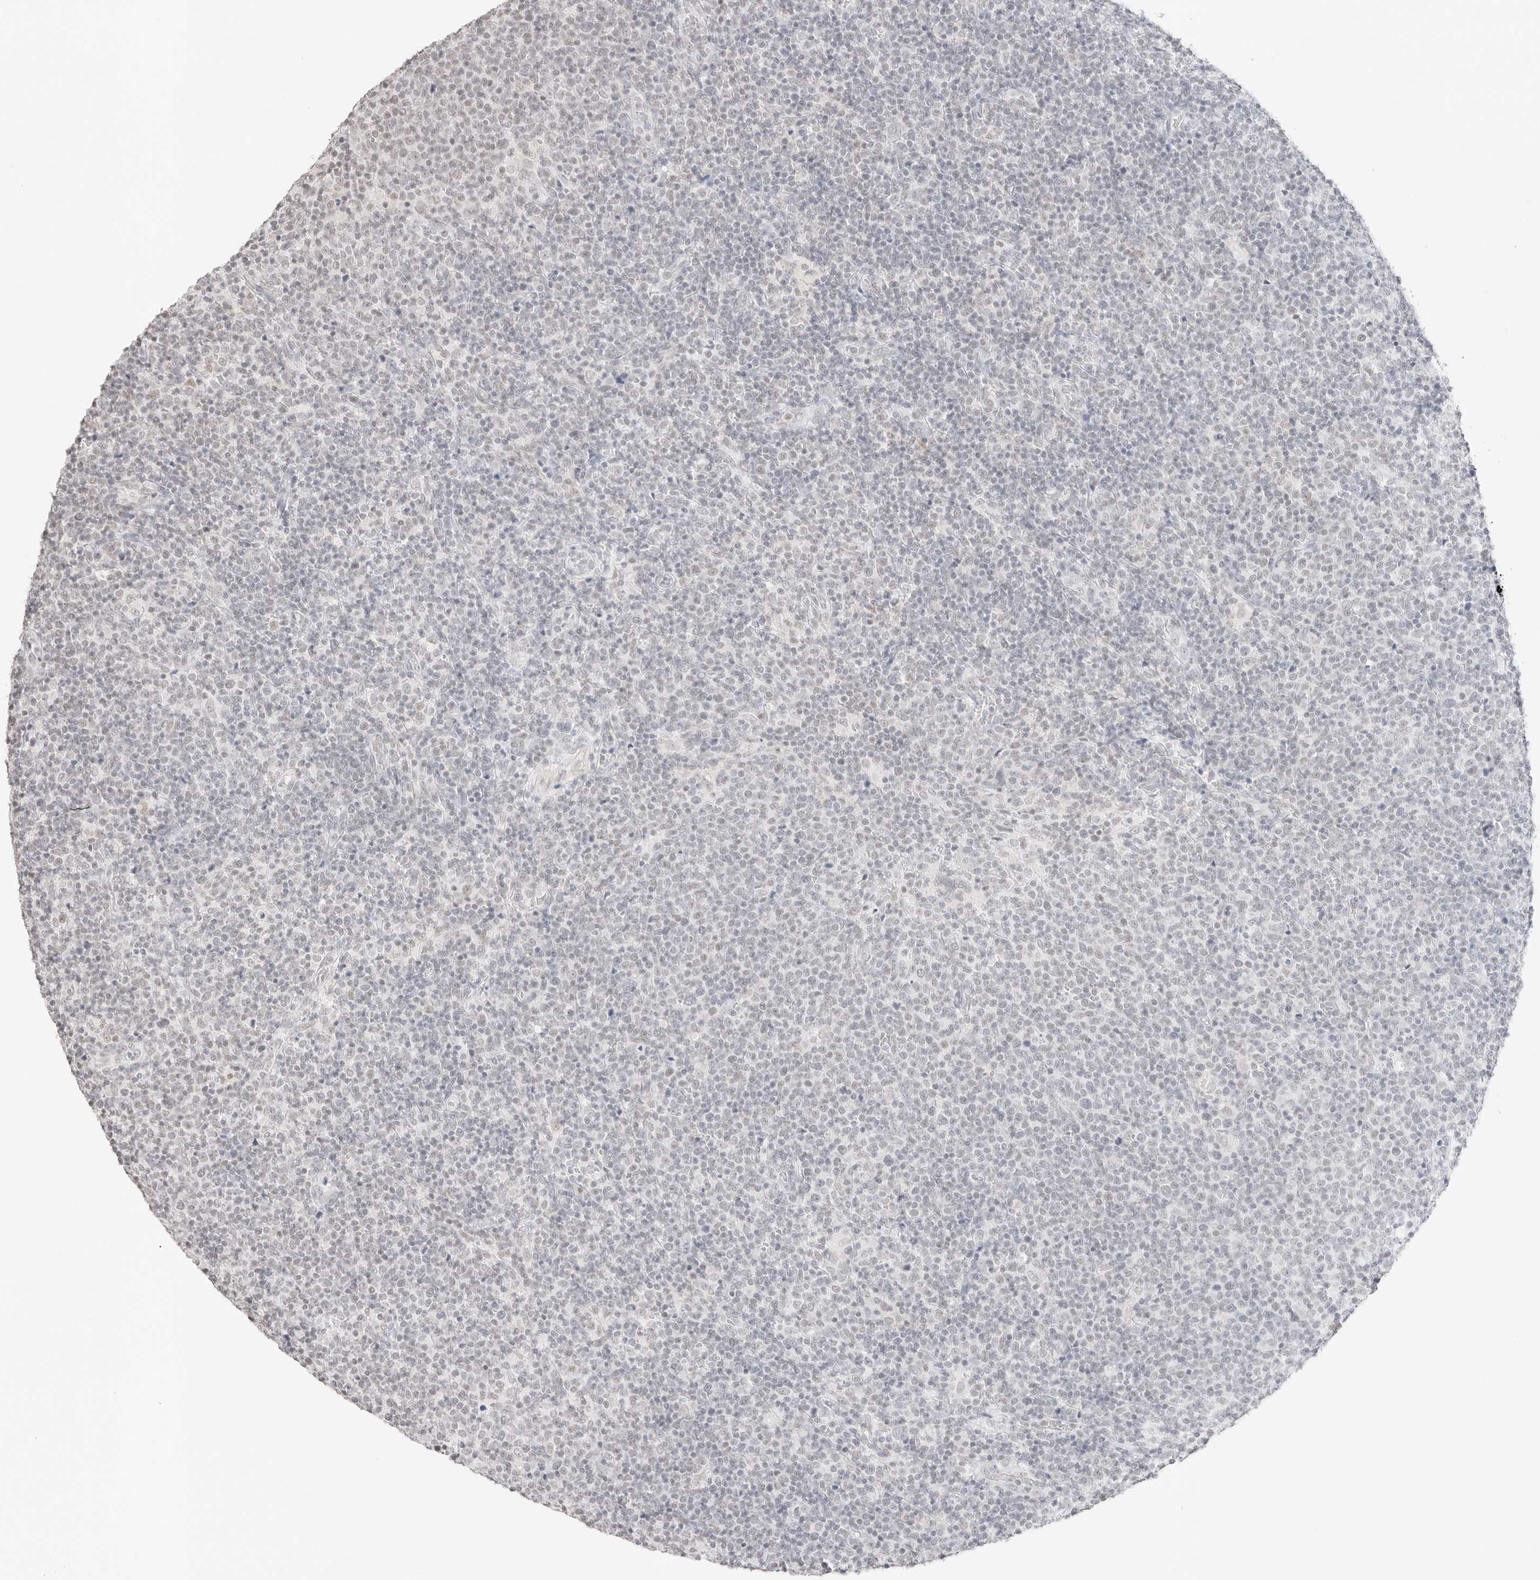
{"staining": {"intensity": "negative", "quantity": "none", "location": "none"}, "tissue": "lymphoma", "cell_type": "Tumor cells", "image_type": "cancer", "snomed": [{"axis": "morphology", "description": "Malignant lymphoma, non-Hodgkin's type, High grade"}, {"axis": "topography", "description": "Lymph node"}], "caption": "IHC of malignant lymphoma, non-Hodgkin's type (high-grade) displays no positivity in tumor cells.", "gene": "FBLN5", "patient": {"sex": "male", "age": 61}}